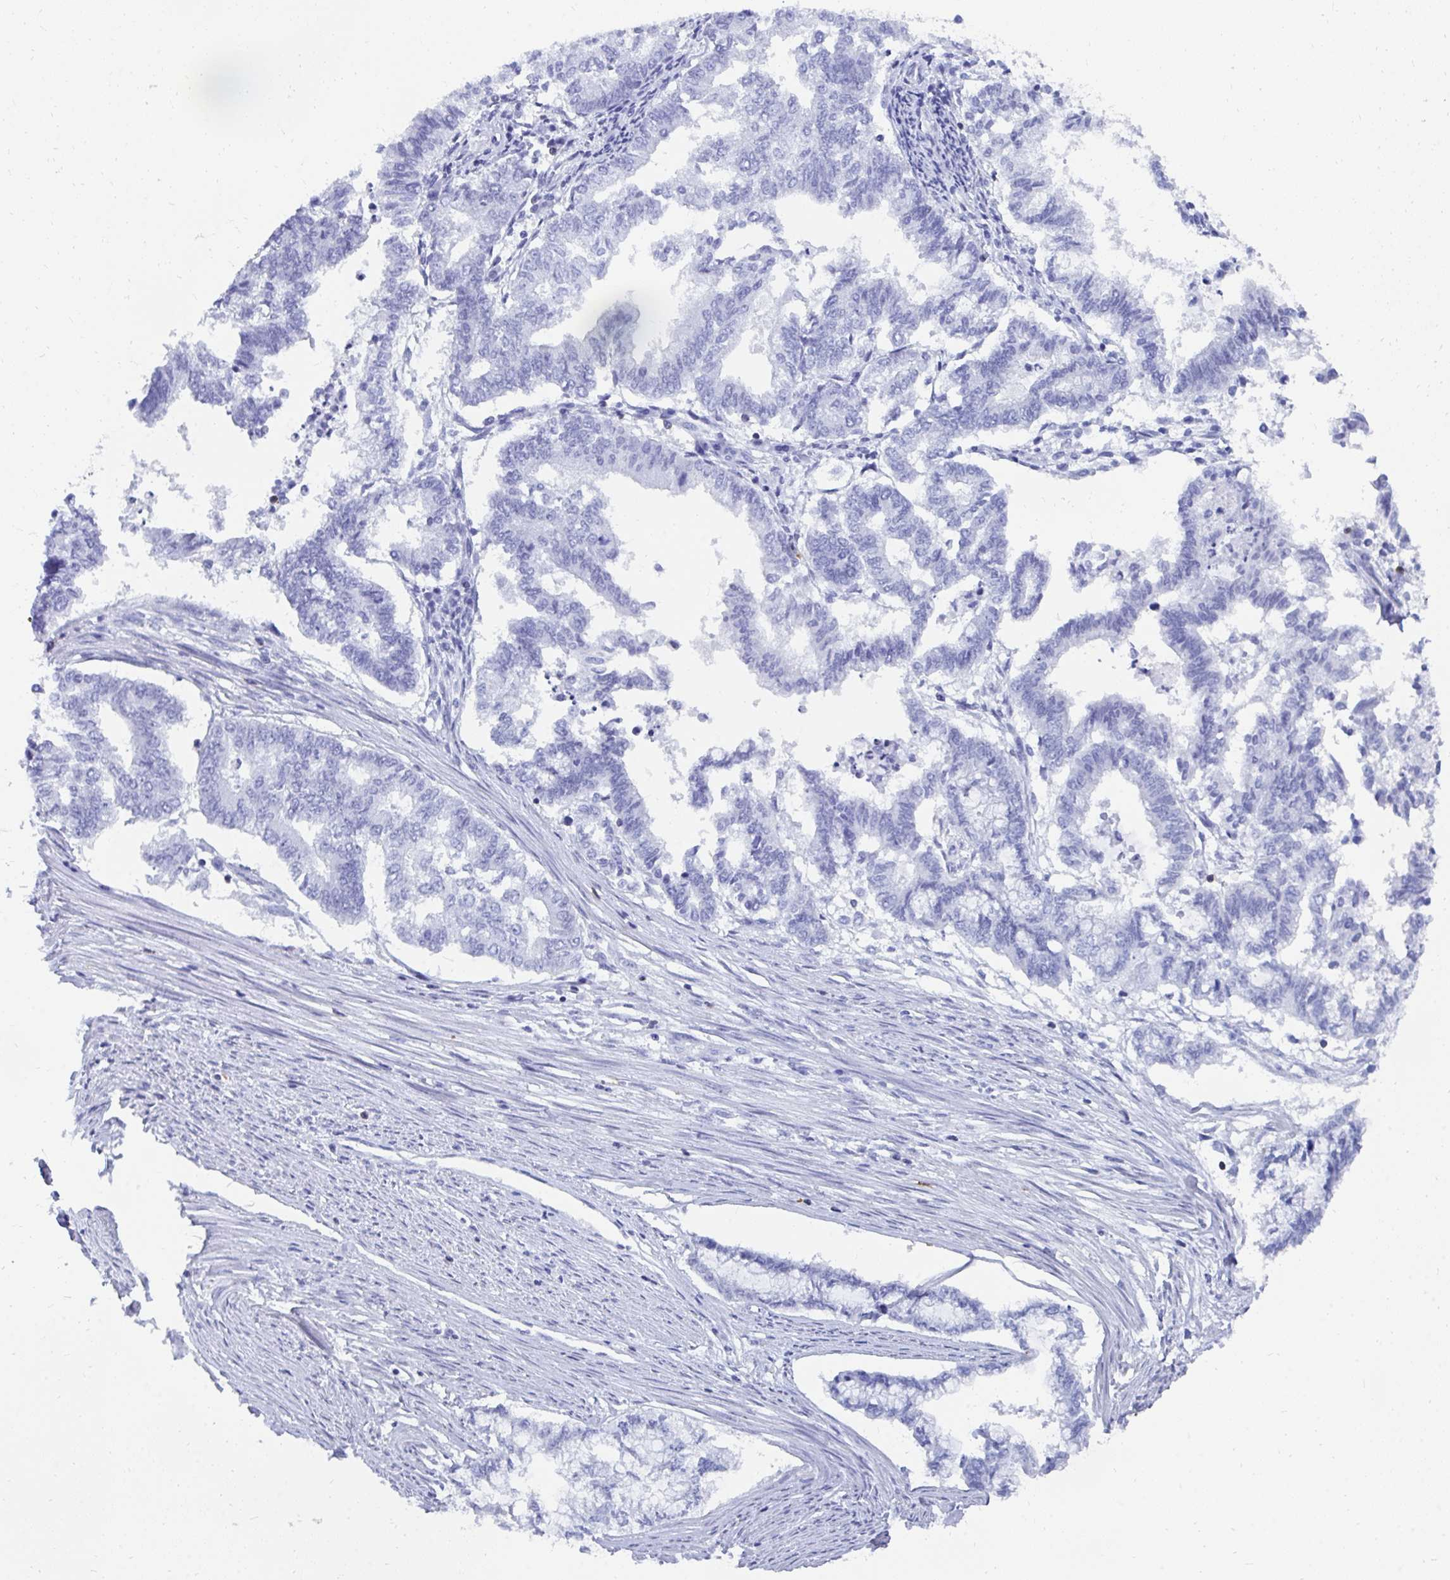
{"staining": {"intensity": "negative", "quantity": "none", "location": "none"}, "tissue": "endometrial cancer", "cell_type": "Tumor cells", "image_type": "cancer", "snomed": [{"axis": "morphology", "description": "Adenocarcinoma, NOS"}, {"axis": "topography", "description": "Endometrium"}], "caption": "High magnification brightfield microscopy of endometrial adenocarcinoma stained with DAB (brown) and counterstained with hematoxylin (blue): tumor cells show no significant staining. (Stains: DAB immunohistochemistry (IHC) with hematoxylin counter stain, Microscopy: brightfield microscopy at high magnification).", "gene": "CD7", "patient": {"sex": "female", "age": 79}}